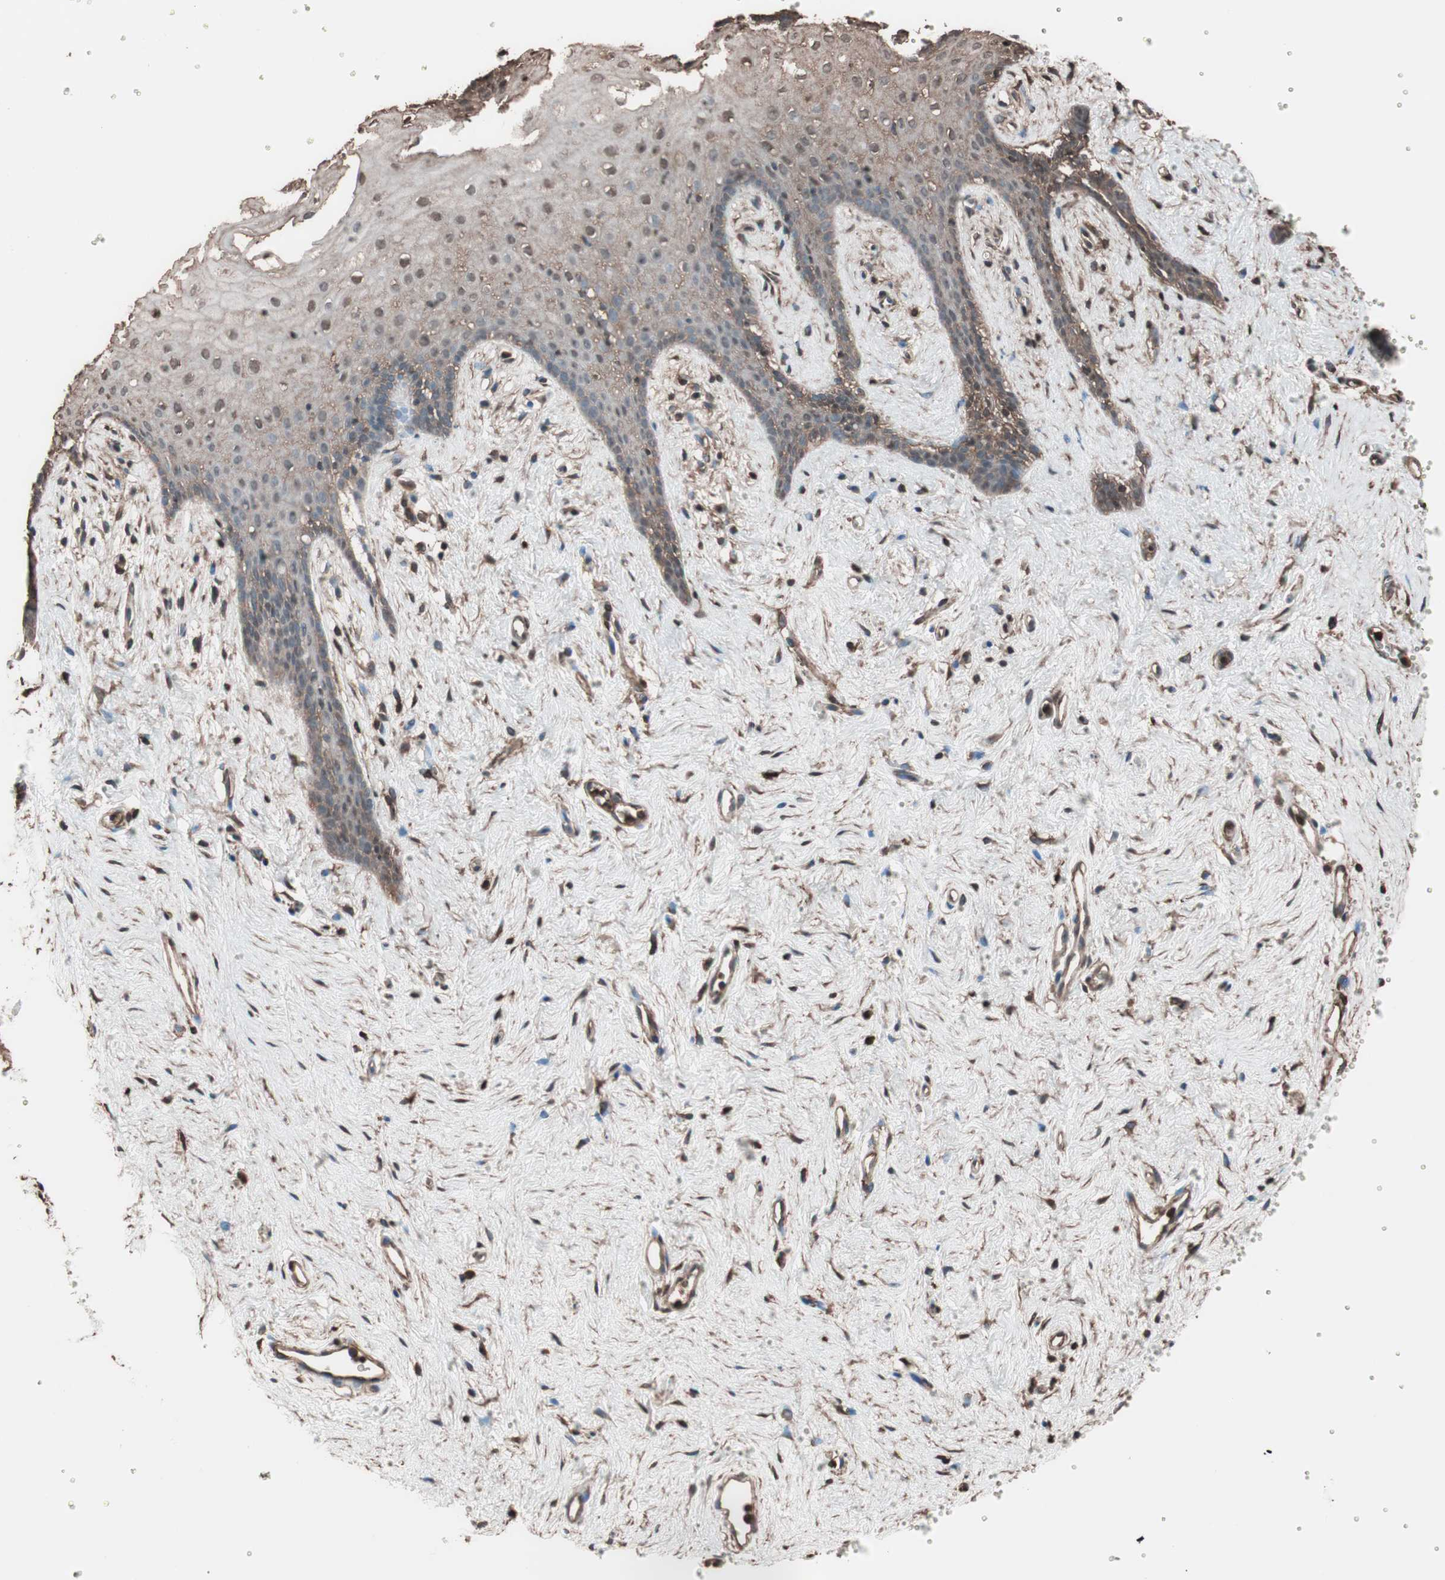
{"staining": {"intensity": "weak", "quantity": ">75%", "location": "cytoplasmic/membranous,nuclear"}, "tissue": "vagina", "cell_type": "Squamous epithelial cells", "image_type": "normal", "snomed": [{"axis": "morphology", "description": "Normal tissue, NOS"}, {"axis": "topography", "description": "Vagina"}], "caption": "Brown immunohistochemical staining in normal vagina reveals weak cytoplasmic/membranous,nuclear expression in about >75% of squamous epithelial cells.", "gene": "CALM2", "patient": {"sex": "female", "age": 44}}